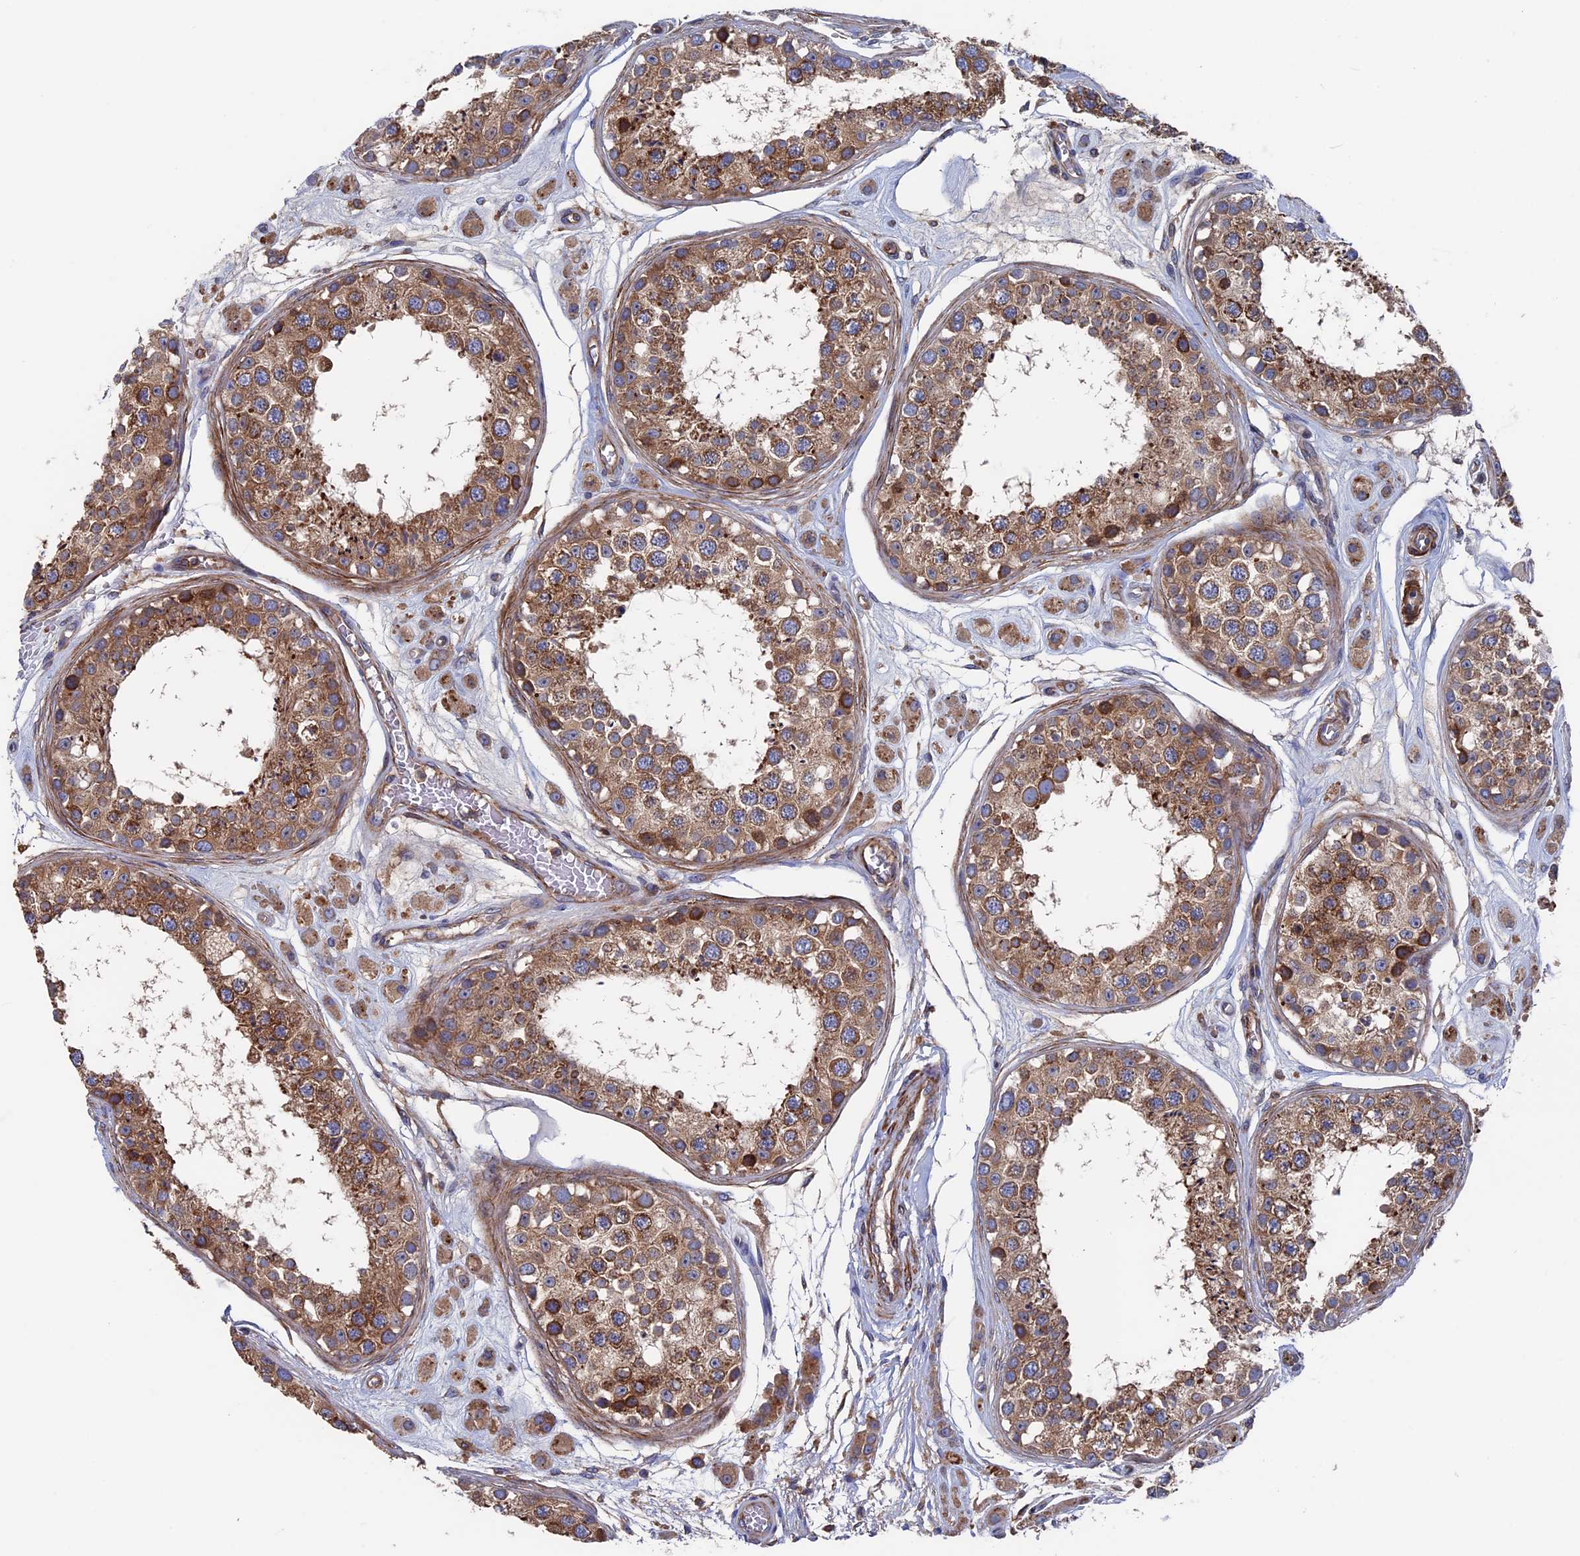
{"staining": {"intensity": "moderate", "quantity": ">75%", "location": "cytoplasmic/membranous"}, "tissue": "testis", "cell_type": "Cells in seminiferous ducts", "image_type": "normal", "snomed": [{"axis": "morphology", "description": "Normal tissue, NOS"}, {"axis": "topography", "description": "Testis"}], "caption": "Protein analysis of benign testis displays moderate cytoplasmic/membranous expression in approximately >75% of cells in seminiferous ducts.", "gene": "DNAJC3", "patient": {"sex": "male", "age": 25}}